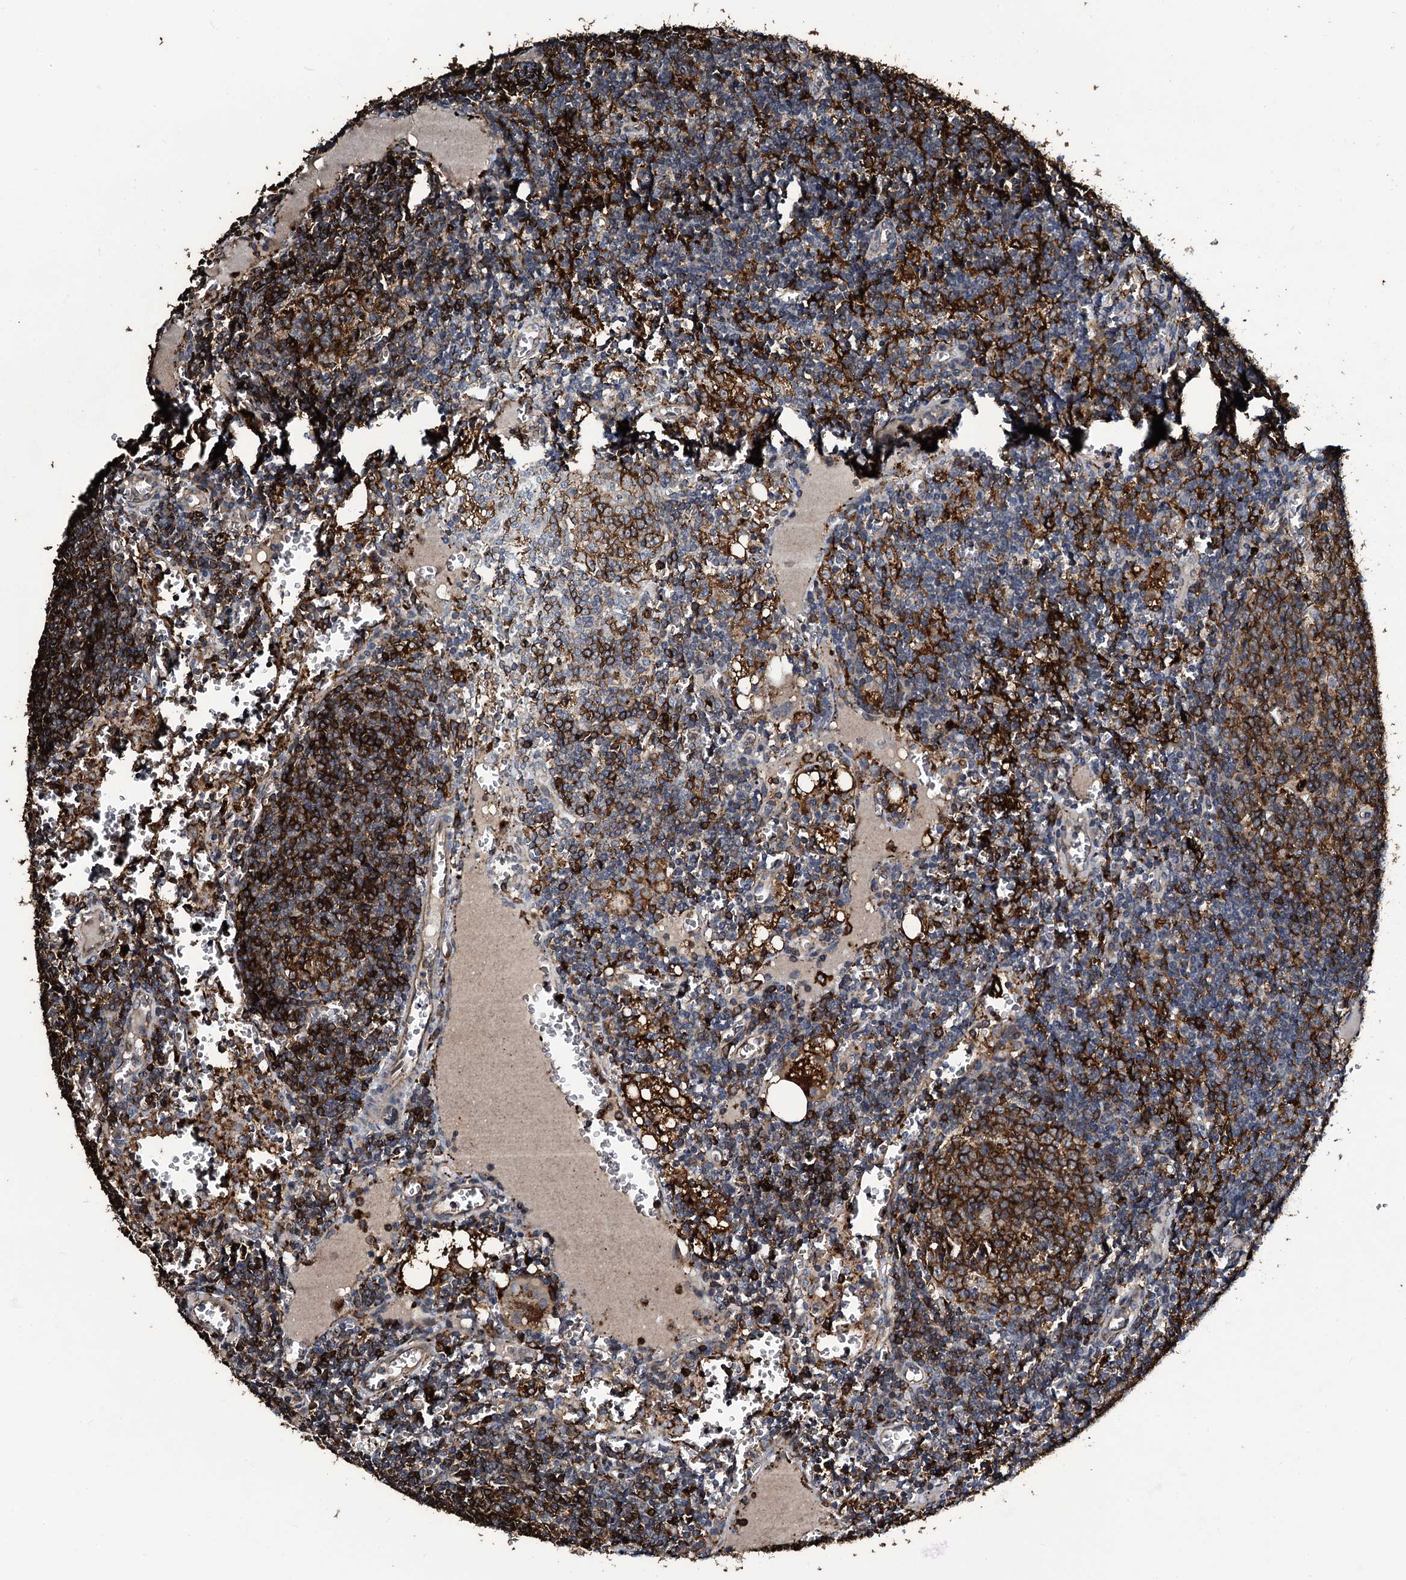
{"staining": {"intensity": "strong", "quantity": ">75%", "location": "cytoplasmic/membranous"}, "tissue": "lymph node", "cell_type": "Germinal center cells", "image_type": "normal", "snomed": [{"axis": "morphology", "description": "Normal tissue, NOS"}, {"axis": "topography", "description": "Lymph node"}], "caption": "Human lymph node stained for a protein (brown) demonstrates strong cytoplasmic/membranous positive expression in about >75% of germinal center cells.", "gene": "TPGS2", "patient": {"sex": "female", "age": 73}}